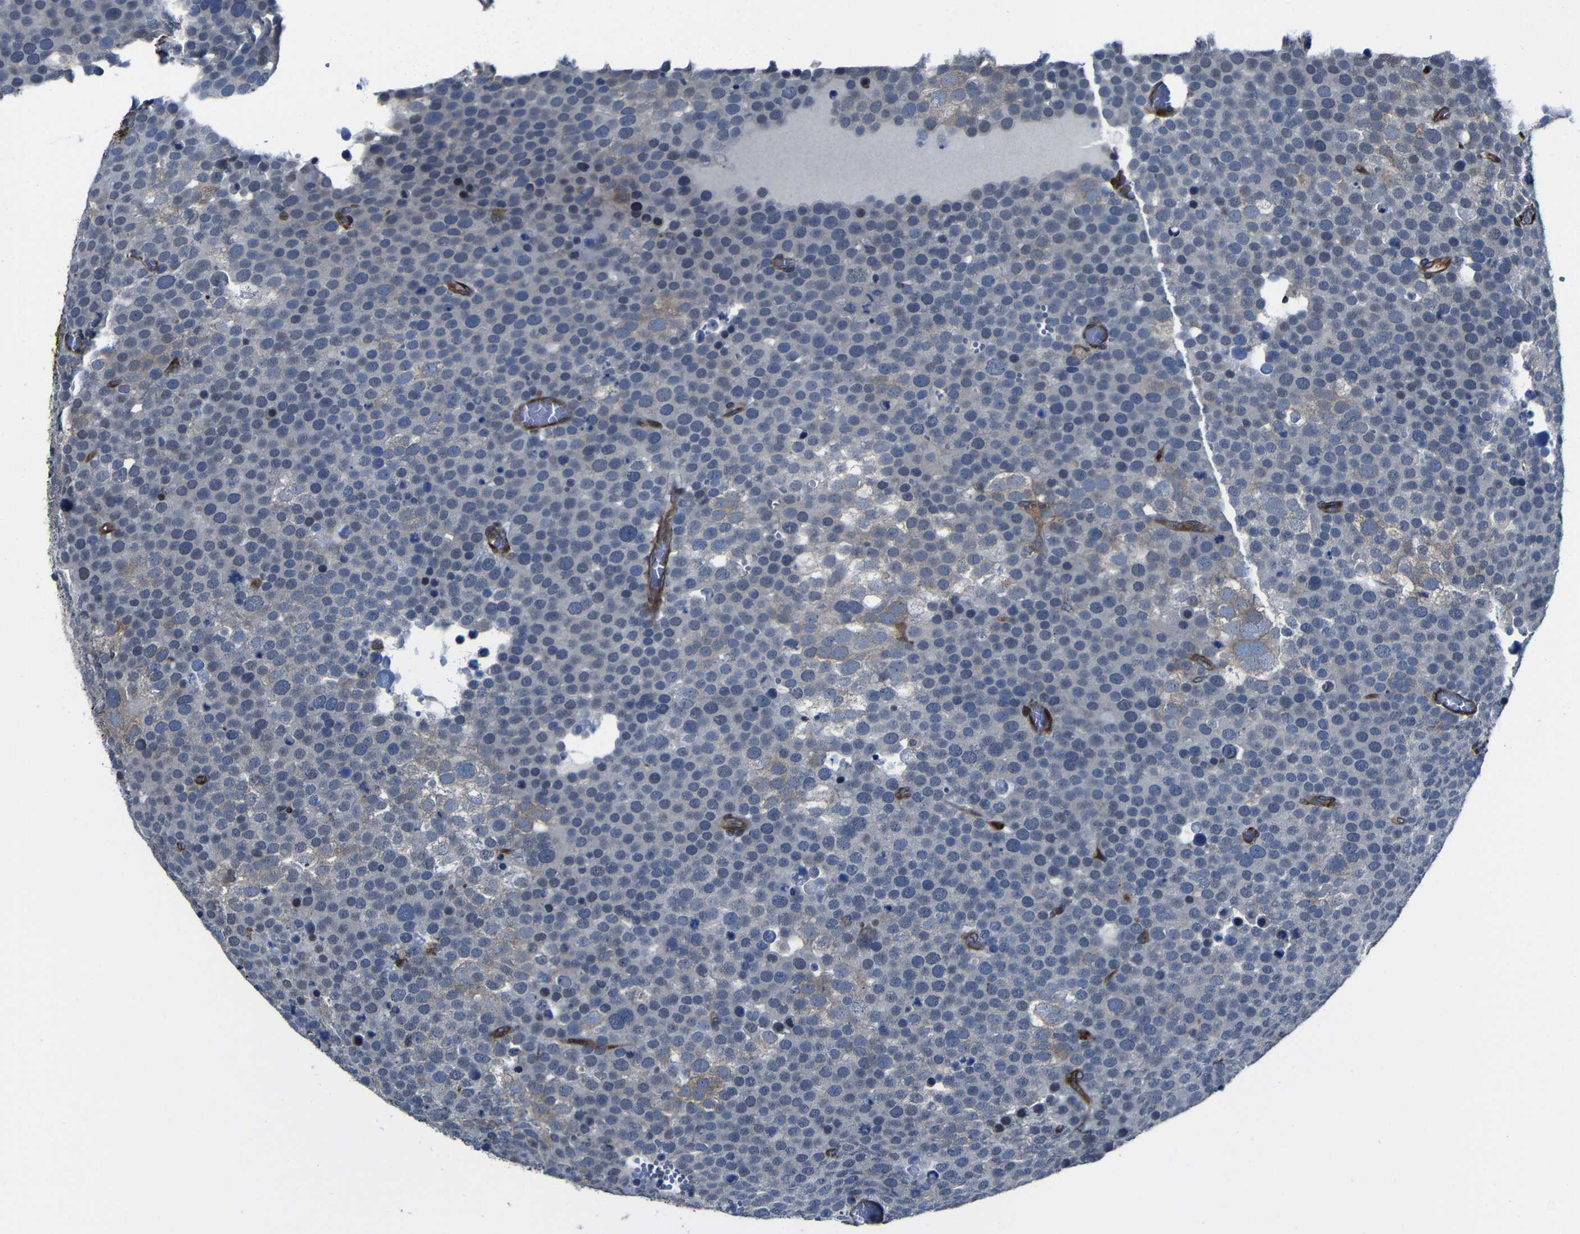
{"staining": {"intensity": "weak", "quantity": ">75%", "location": "cytoplasmic/membranous"}, "tissue": "testis cancer", "cell_type": "Tumor cells", "image_type": "cancer", "snomed": [{"axis": "morphology", "description": "Seminoma, NOS"}, {"axis": "topography", "description": "Testis"}], "caption": "The photomicrograph displays staining of testis cancer (seminoma), revealing weak cytoplasmic/membranous protein expression (brown color) within tumor cells.", "gene": "KIAA0513", "patient": {"sex": "male", "age": 71}}